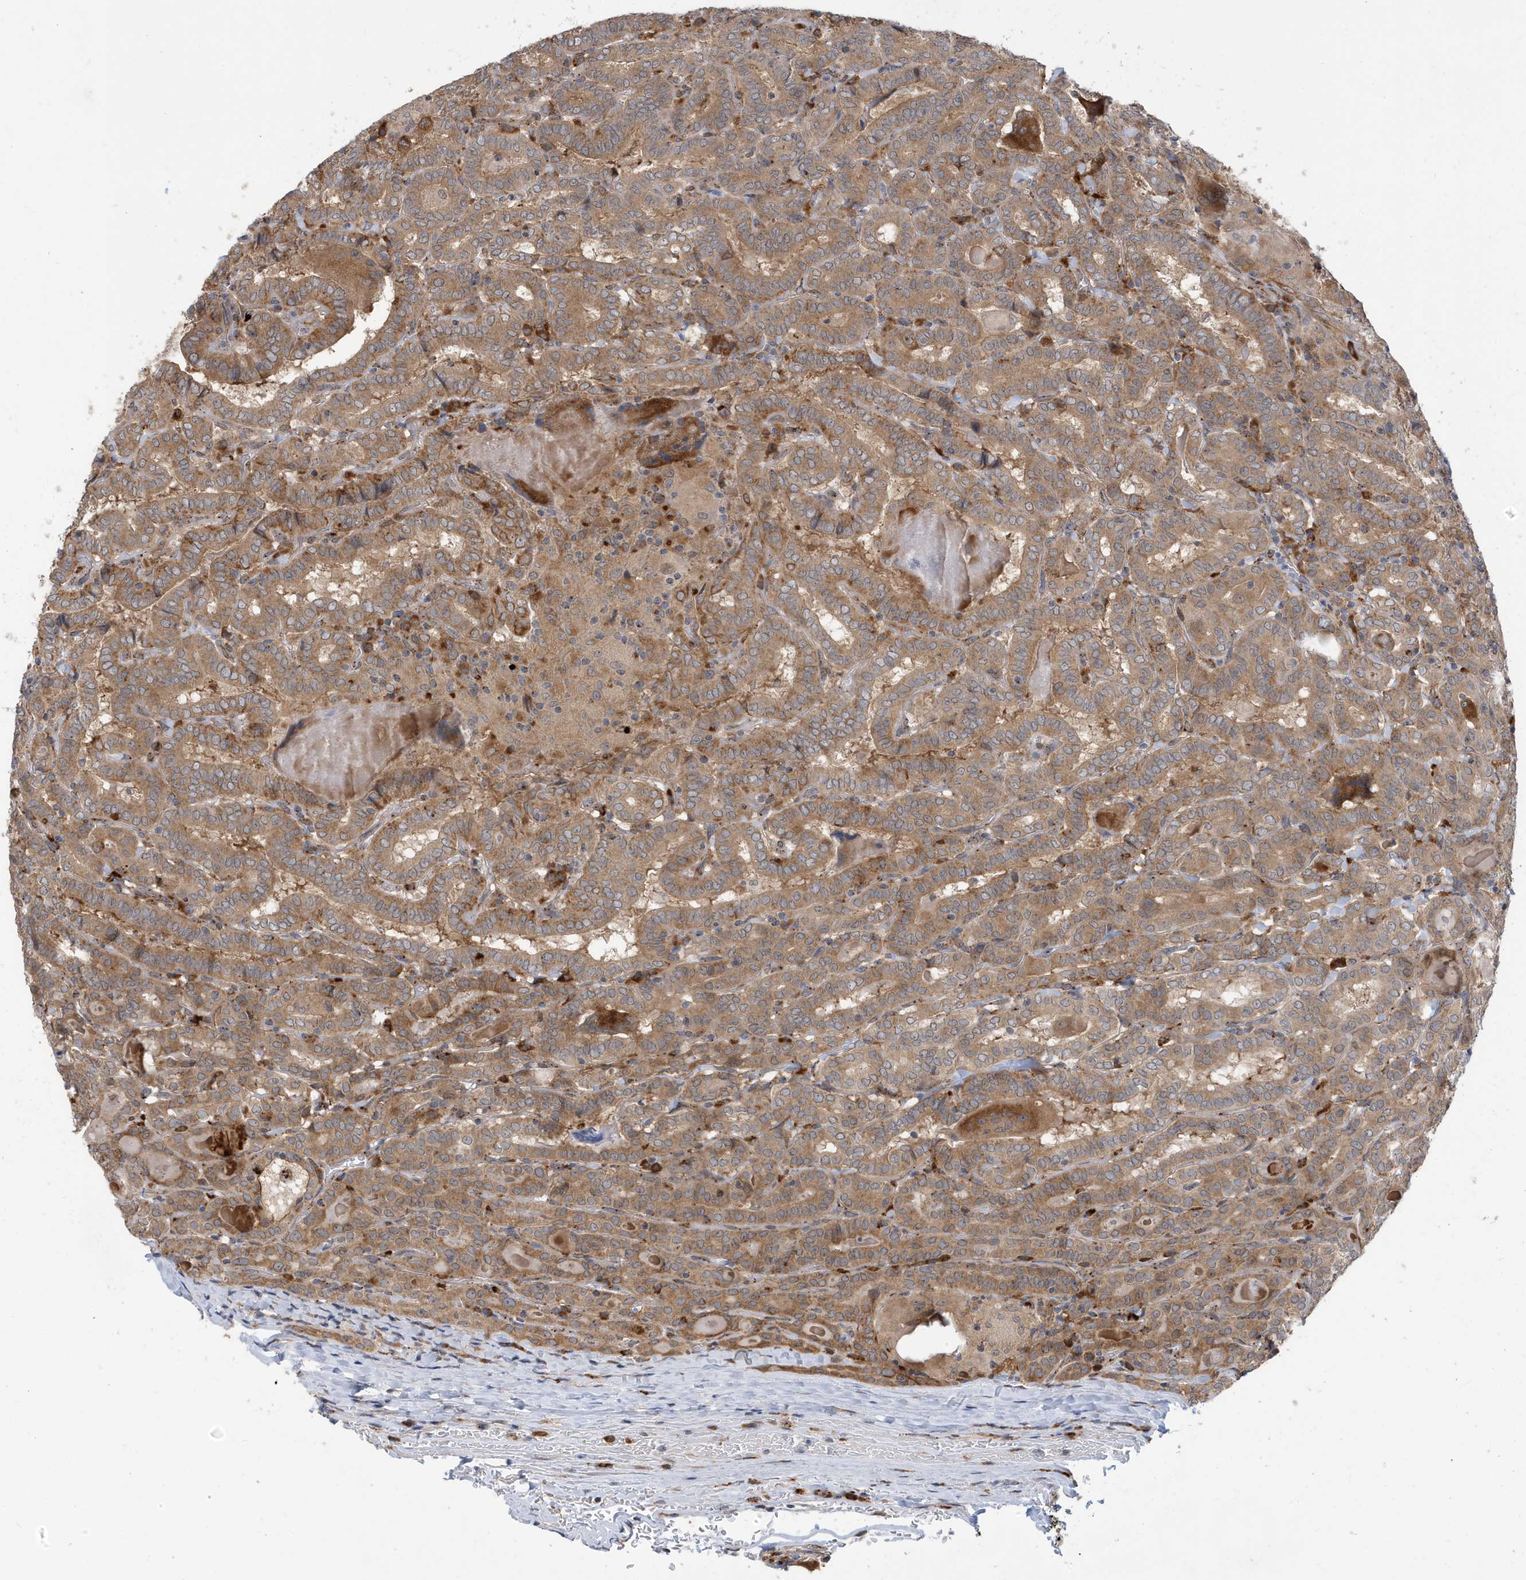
{"staining": {"intensity": "moderate", "quantity": ">75%", "location": "cytoplasmic/membranous"}, "tissue": "thyroid cancer", "cell_type": "Tumor cells", "image_type": "cancer", "snomed": [{"axis": "morphology", "description": "Papillary adenocarcinoma, NOS"}, {"axis": "topography", "description": "Thyroid gland"}], "caption": "Thyroid papillary adenocarcinoma tissue exhibits moderate cytoplasmic/membranous staining in approximately >75% of tumor cells, visualized by immunohistochemistry. (DAB IHC, brown staining for protein, blue staining for nuclei).", "gene": "ZNF507", "patient": {"sex": "female", "age": 72}}